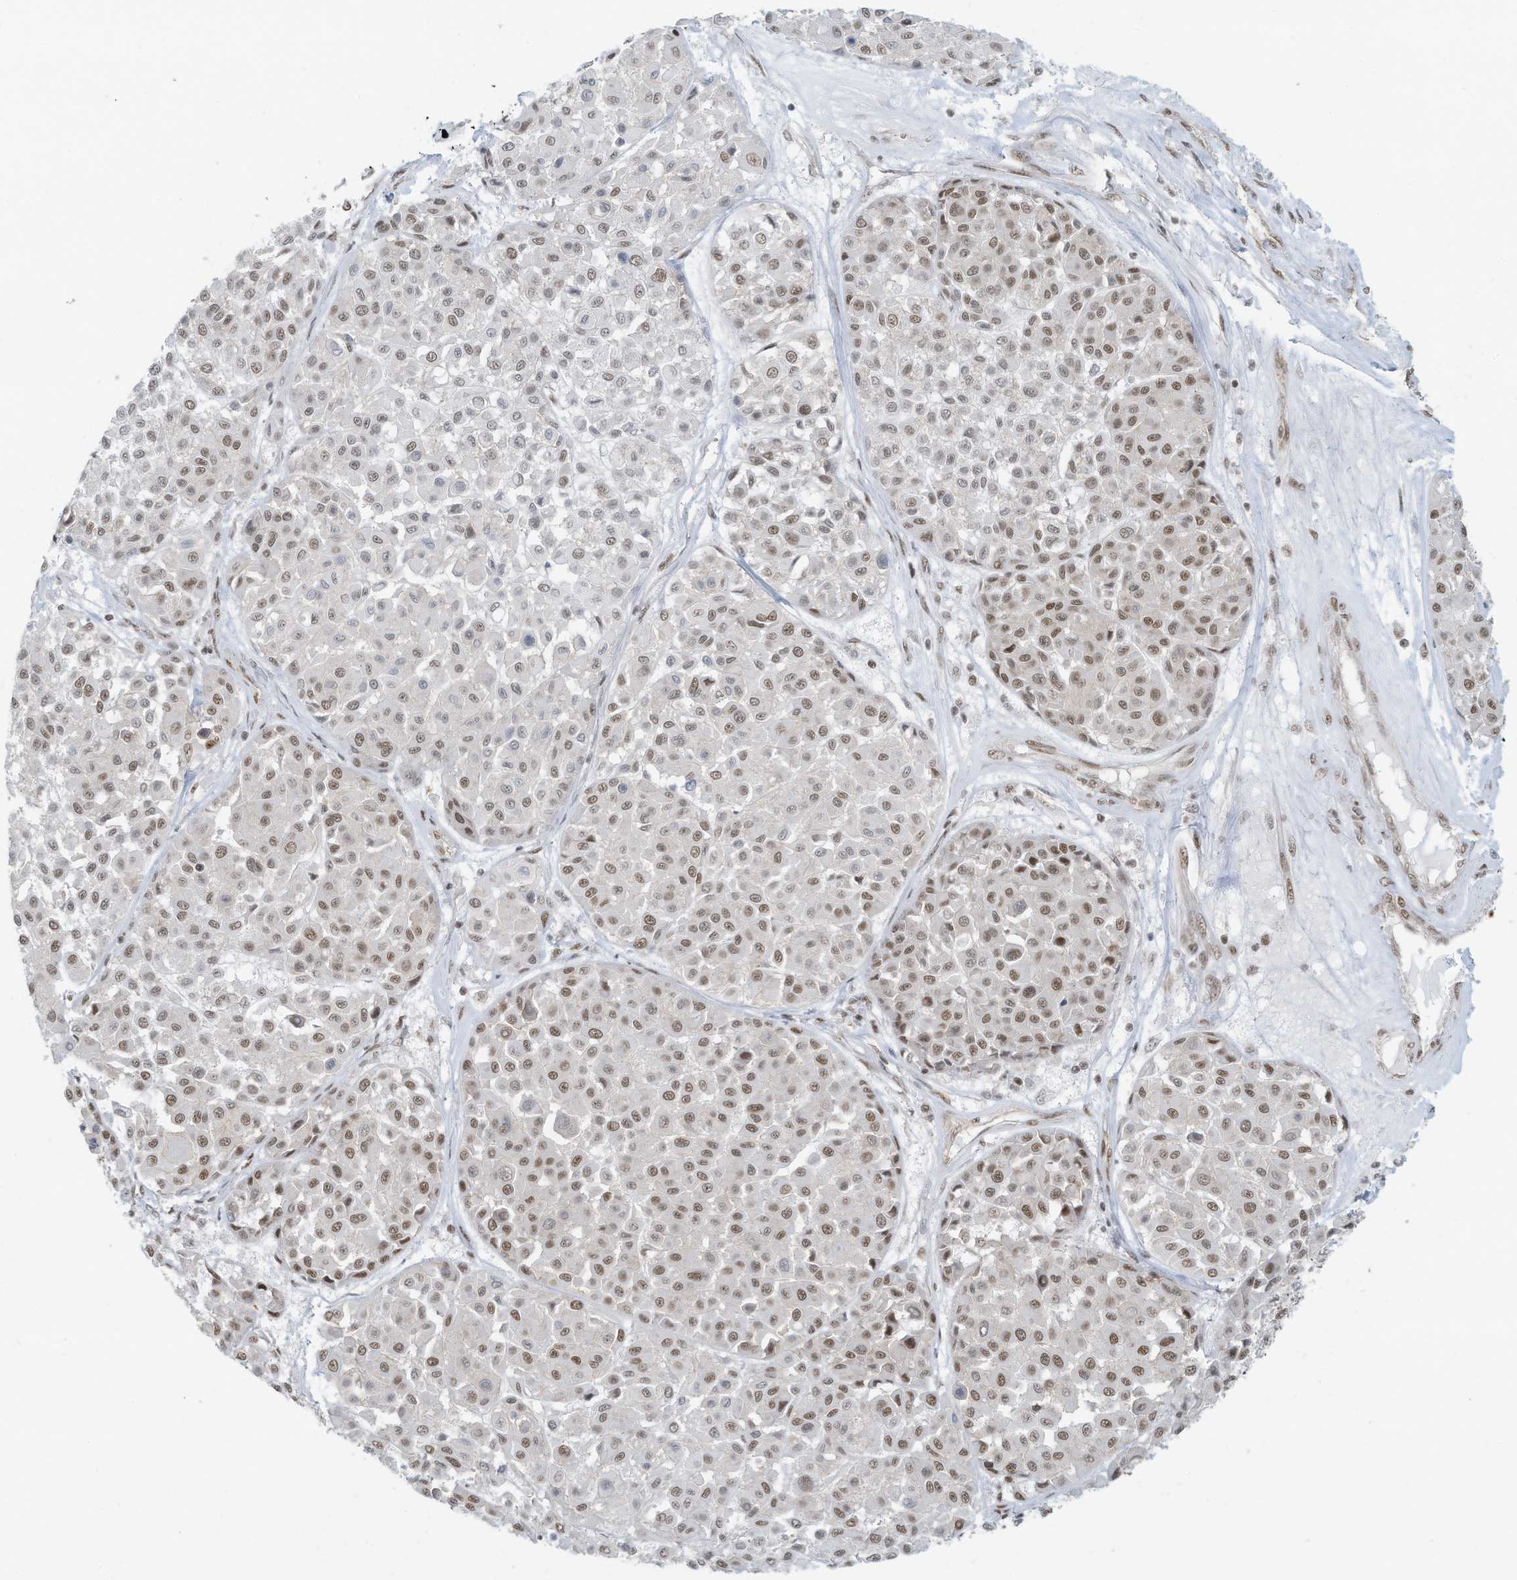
{"staining": {"intensity": "moderate", "quantity": ">75%", "location": "nuclear"}, "tissue": "melanoma", "cell_type": "Tumor cells", "image_type": "cancer", "snomed": [{"axis": "morphology", "description": "Malignant melanoma, Metastatic site"}, {"axis": "topography", "description": "Soft tissue"}], "caption": "Moderate nuclear expression for a protein is seen in about >75% of tumor cells of malignant melanoma (metastatic site) using immunohistochemistry (IHC).", "gene": "DBR1", "patient": {"sex": "male", "age": 41}}